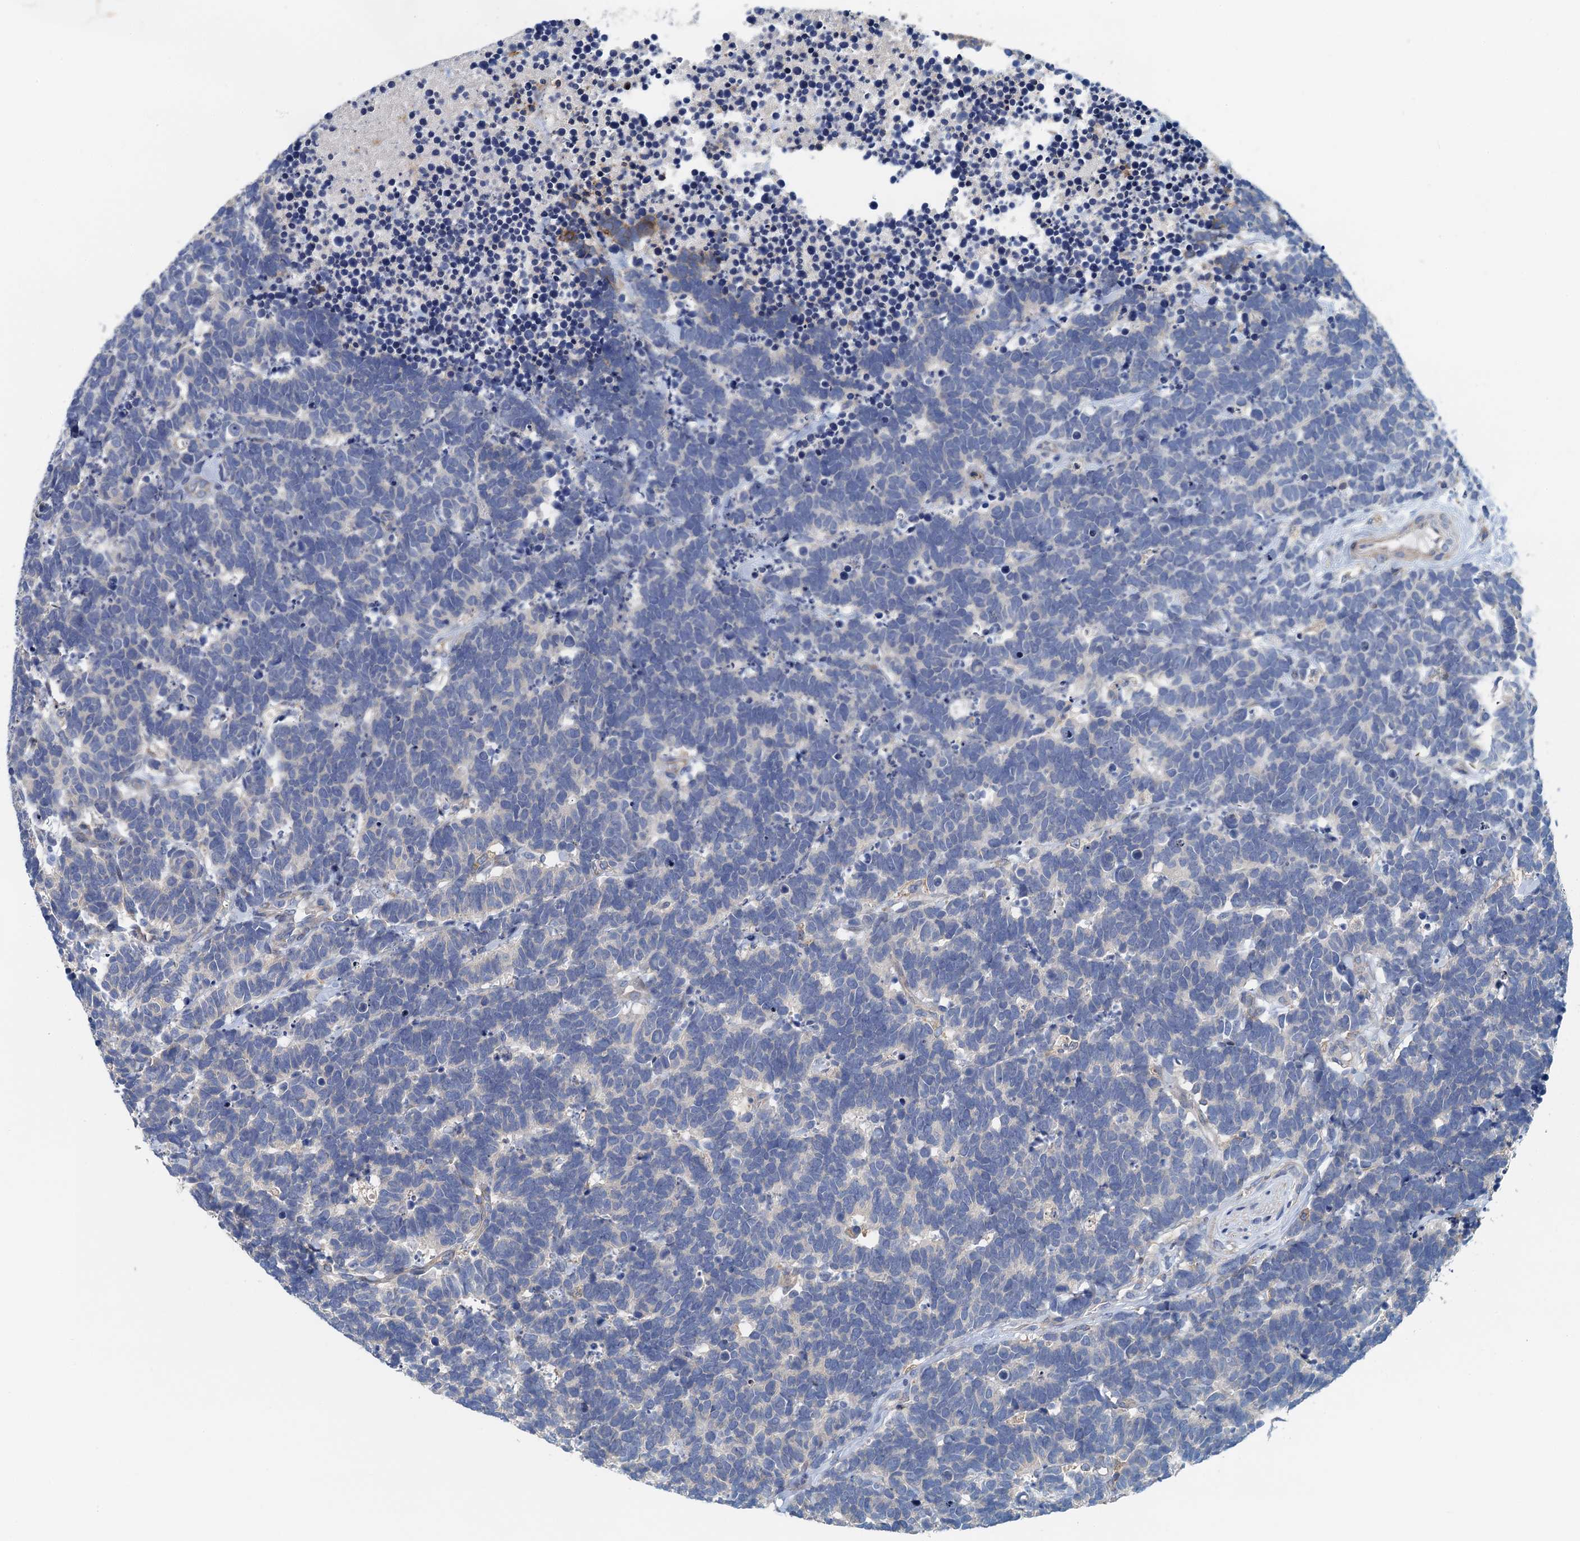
{"staining": {"intensity": "negative", "quantity": "none", "location": "none"}, "tissue": "carcinoid", "cell_type": "Tumor cells", "image_type": "cancer", "snomed": [{"axis": "morphology", "description": "Carcinoma, NOS"}, {"axis": "morphology", "description": "Carcinoid, malignant, NOS"}, {"axis": "topography", "description": "Urinary bladder"}], "caption": "A high-resolution micrograph shows immunohistochemistry staining of carcinoid (malignant), which exhibits no significant expression in tumor cells.", "gene": "PPP1R14D", "patient": {"sex": "male", "age": 57}}